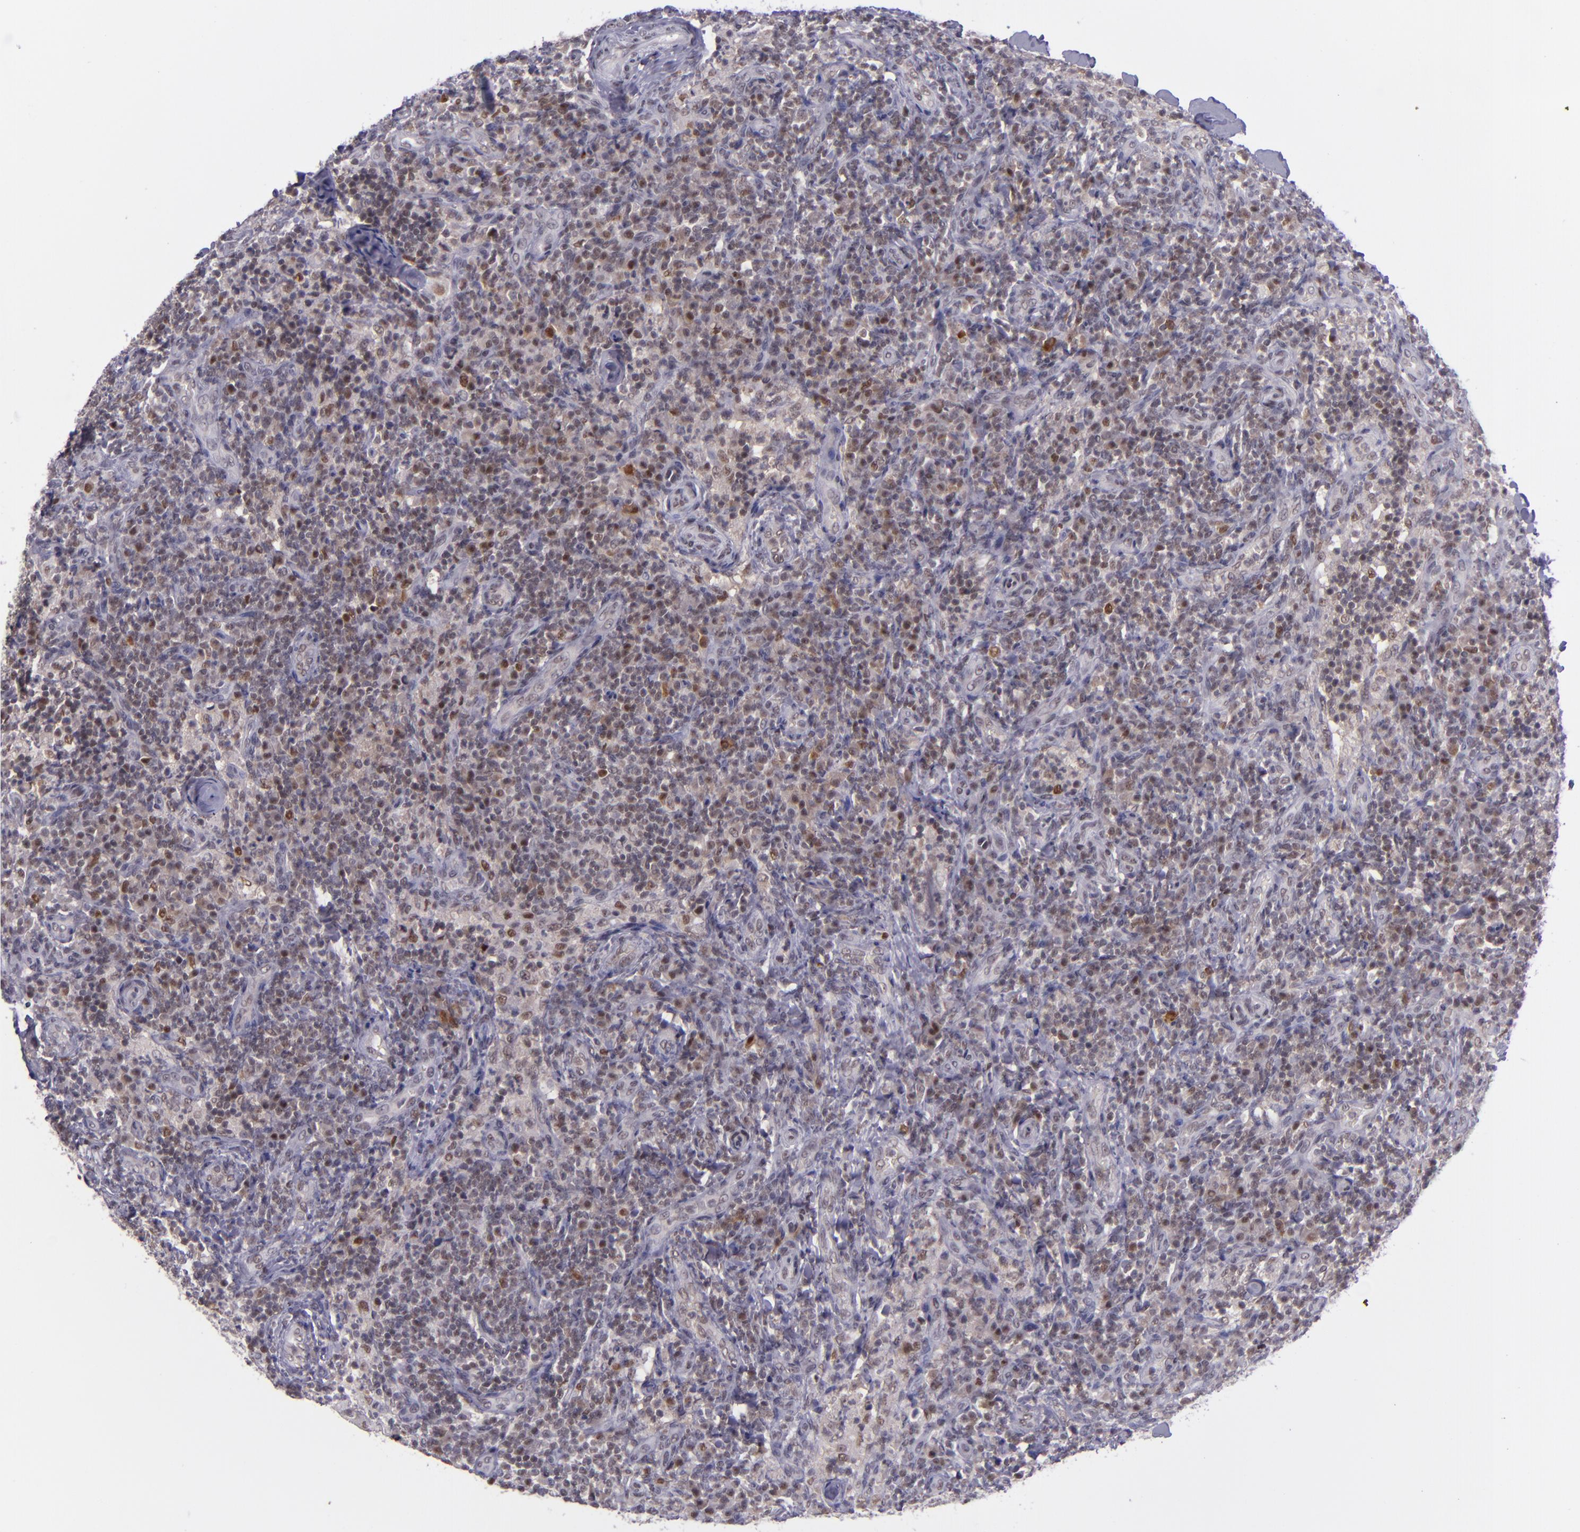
{"staining": {"intensity": "weak", "quantity": "25%-75%", "location": "nuclear"}, "tissue": "lymph node", "cell_type": "Germinal center cells", "image_type": "normal", "snomed": [{"axis": "morphology", "description": "Normal tissue, NOS"}, {"axis": "morphology", "description": "Inflammation, NOS"}, {"axis": "topography", "description": "Lymph node"}], "caption": "Brown immunohistochemical staining in unremarkable human lymph node shows weak nuclear expression in about 25%-75% of germinal center cells. (IHC, brightfield microscopy, high magnification).", "gene": "BAG1", "patient": {"sex": "male", "age": 46}}